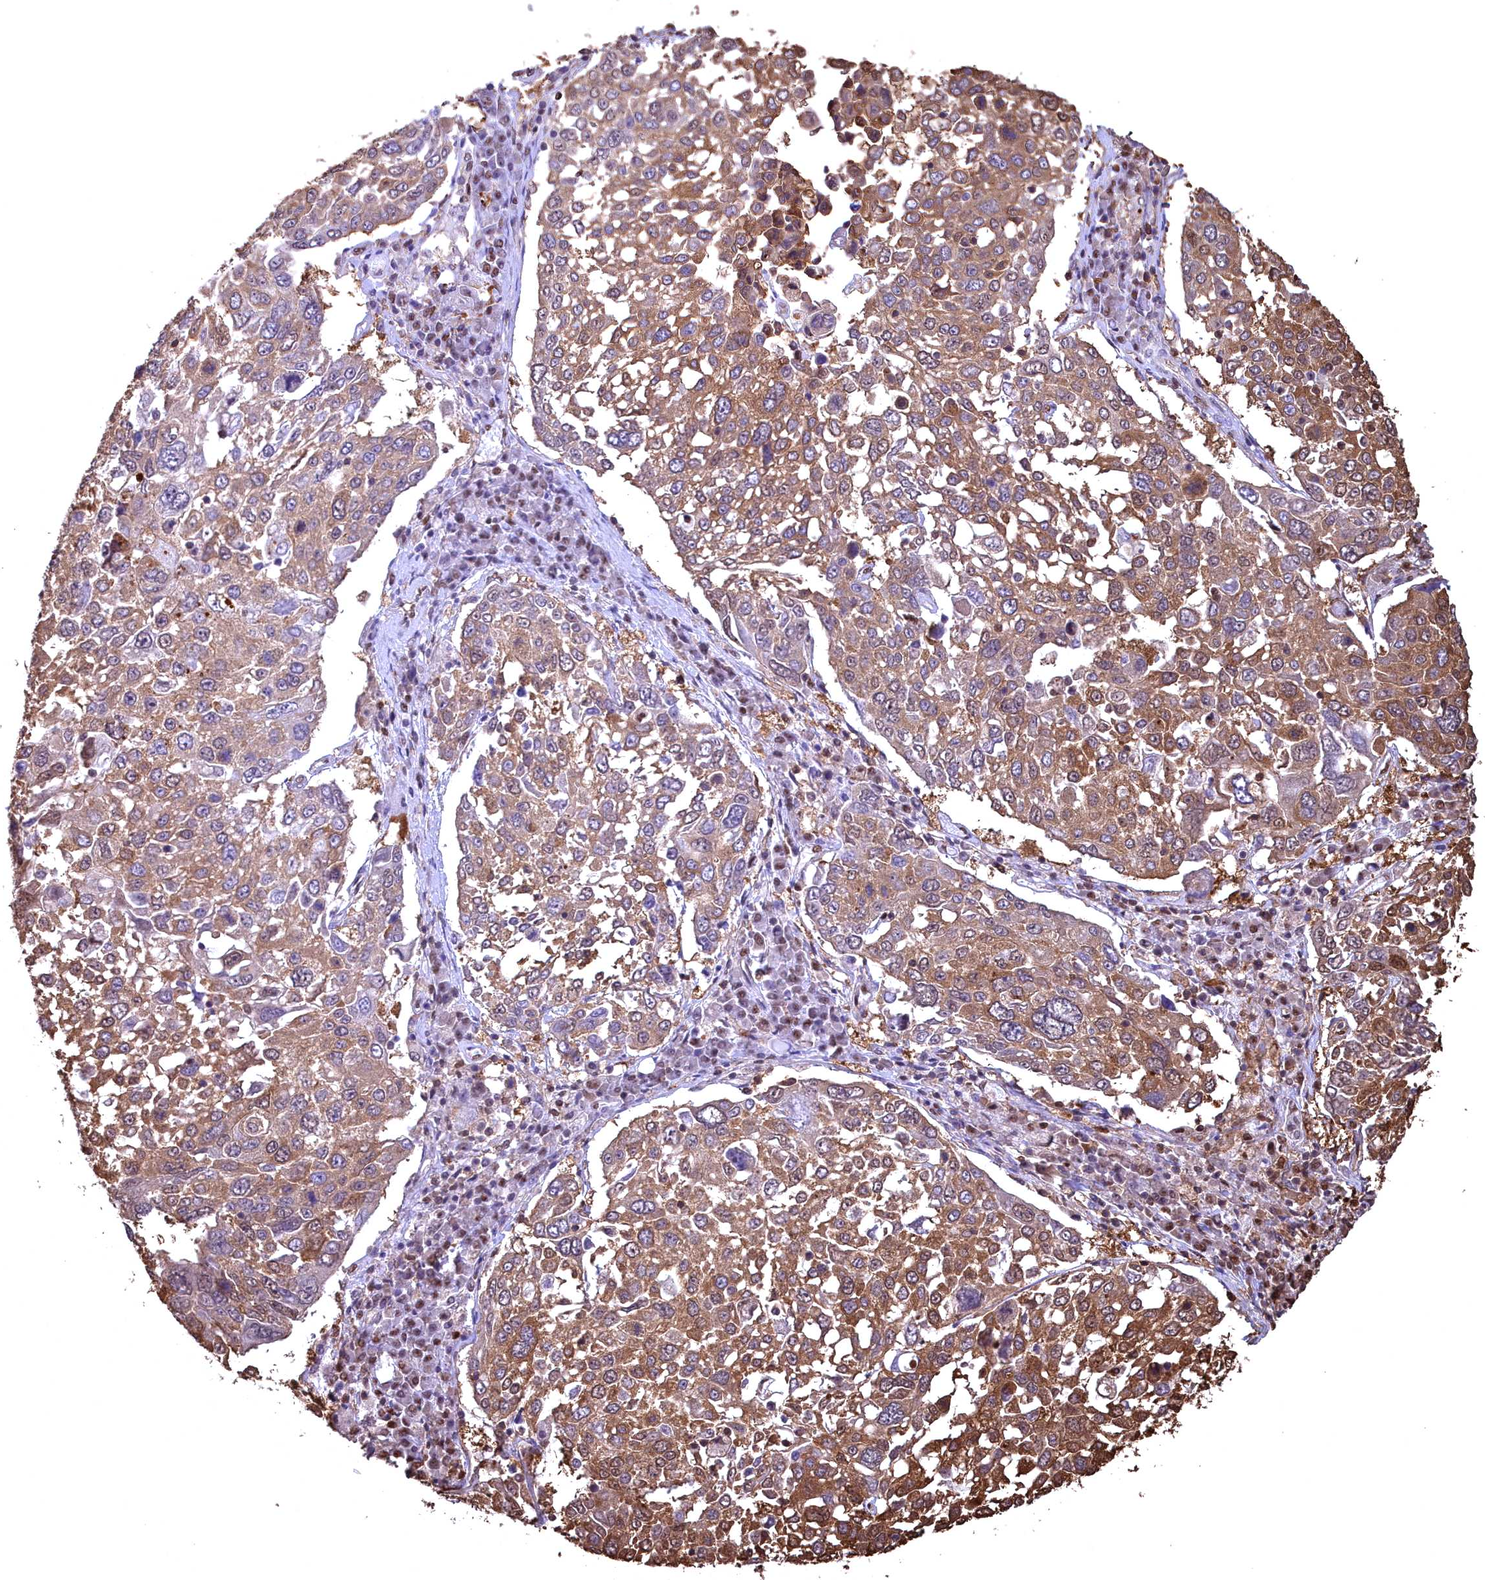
{"staining": {"intensity": "moderate", "quantity": ">75%", "location": "cytoplasmic/membranous"}, "tissue": "lung cancer", "cell_type": "Tumor cells", "image_type": "cancer", "snomed": [{"axis": "morphology", "description": "Squamous cell carcinoma, NOS"}, {"axis": "topography", "description": "Lung"}], "caption": "Squamous cell carcinoma (lung) stained for a protein reveals moderate cytoplasmic/membranous positivity in tumor cells. The staining was performed using DAB, with brown indicating positive protein expression. Nuclei are stained blue with hematoxylin.", "gene": "GAPDH", "patient": {"sex": "male", "age": 65}}